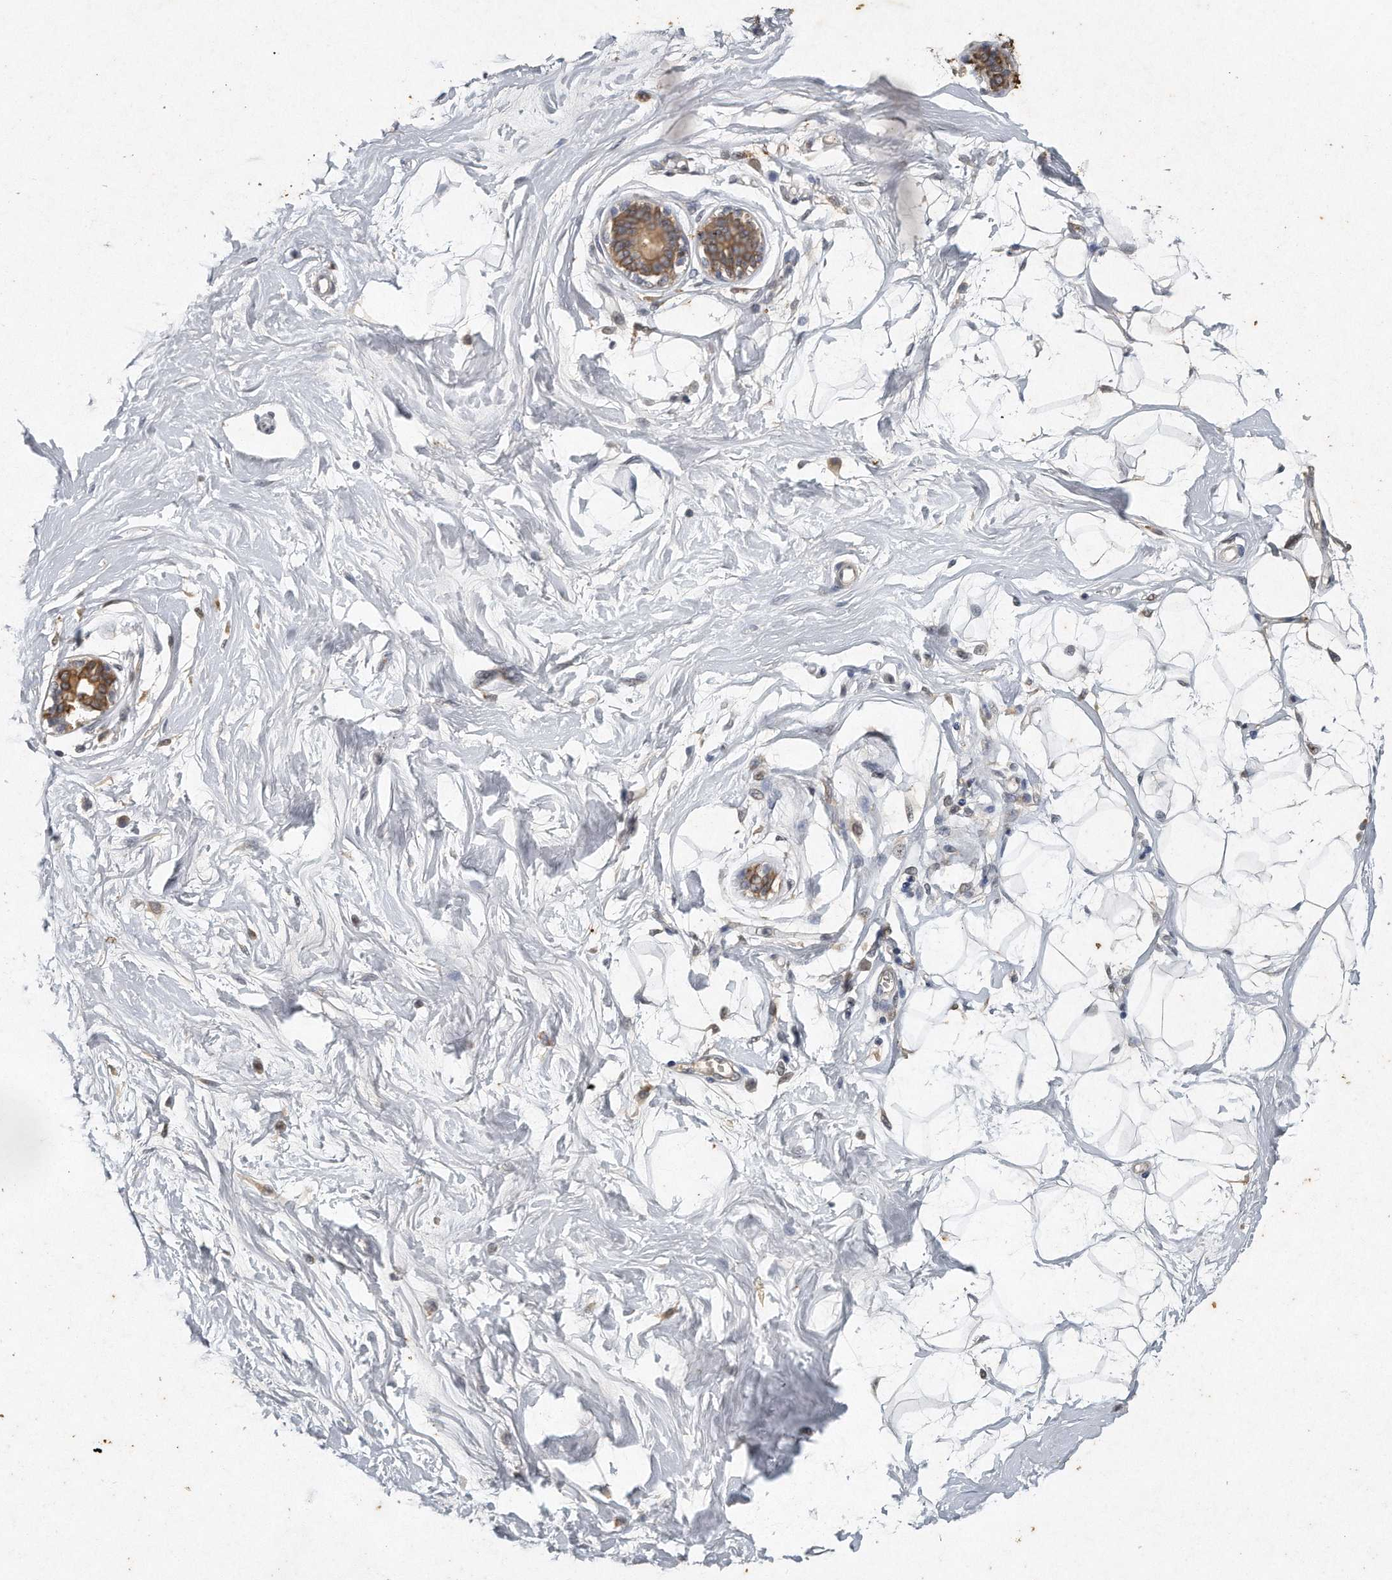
{"staining": {"intensity": "negative", "quantity": "none", "location": "none"}, "tissue": "breast", "cell_type": "Adipocytes", "image_type": "normal", "snomed": [{"axis": "morphology", "description": "Normal tissue, NOS"}, {"axis": "topography", "description": "Breast"}], "caption": "An image of breast stained for a protein exhibits no brown staining in adipocytes. Nuclei are stained in blue.", "gene": "CAMK1", "patient": {"sex": "female", "age": 45}}